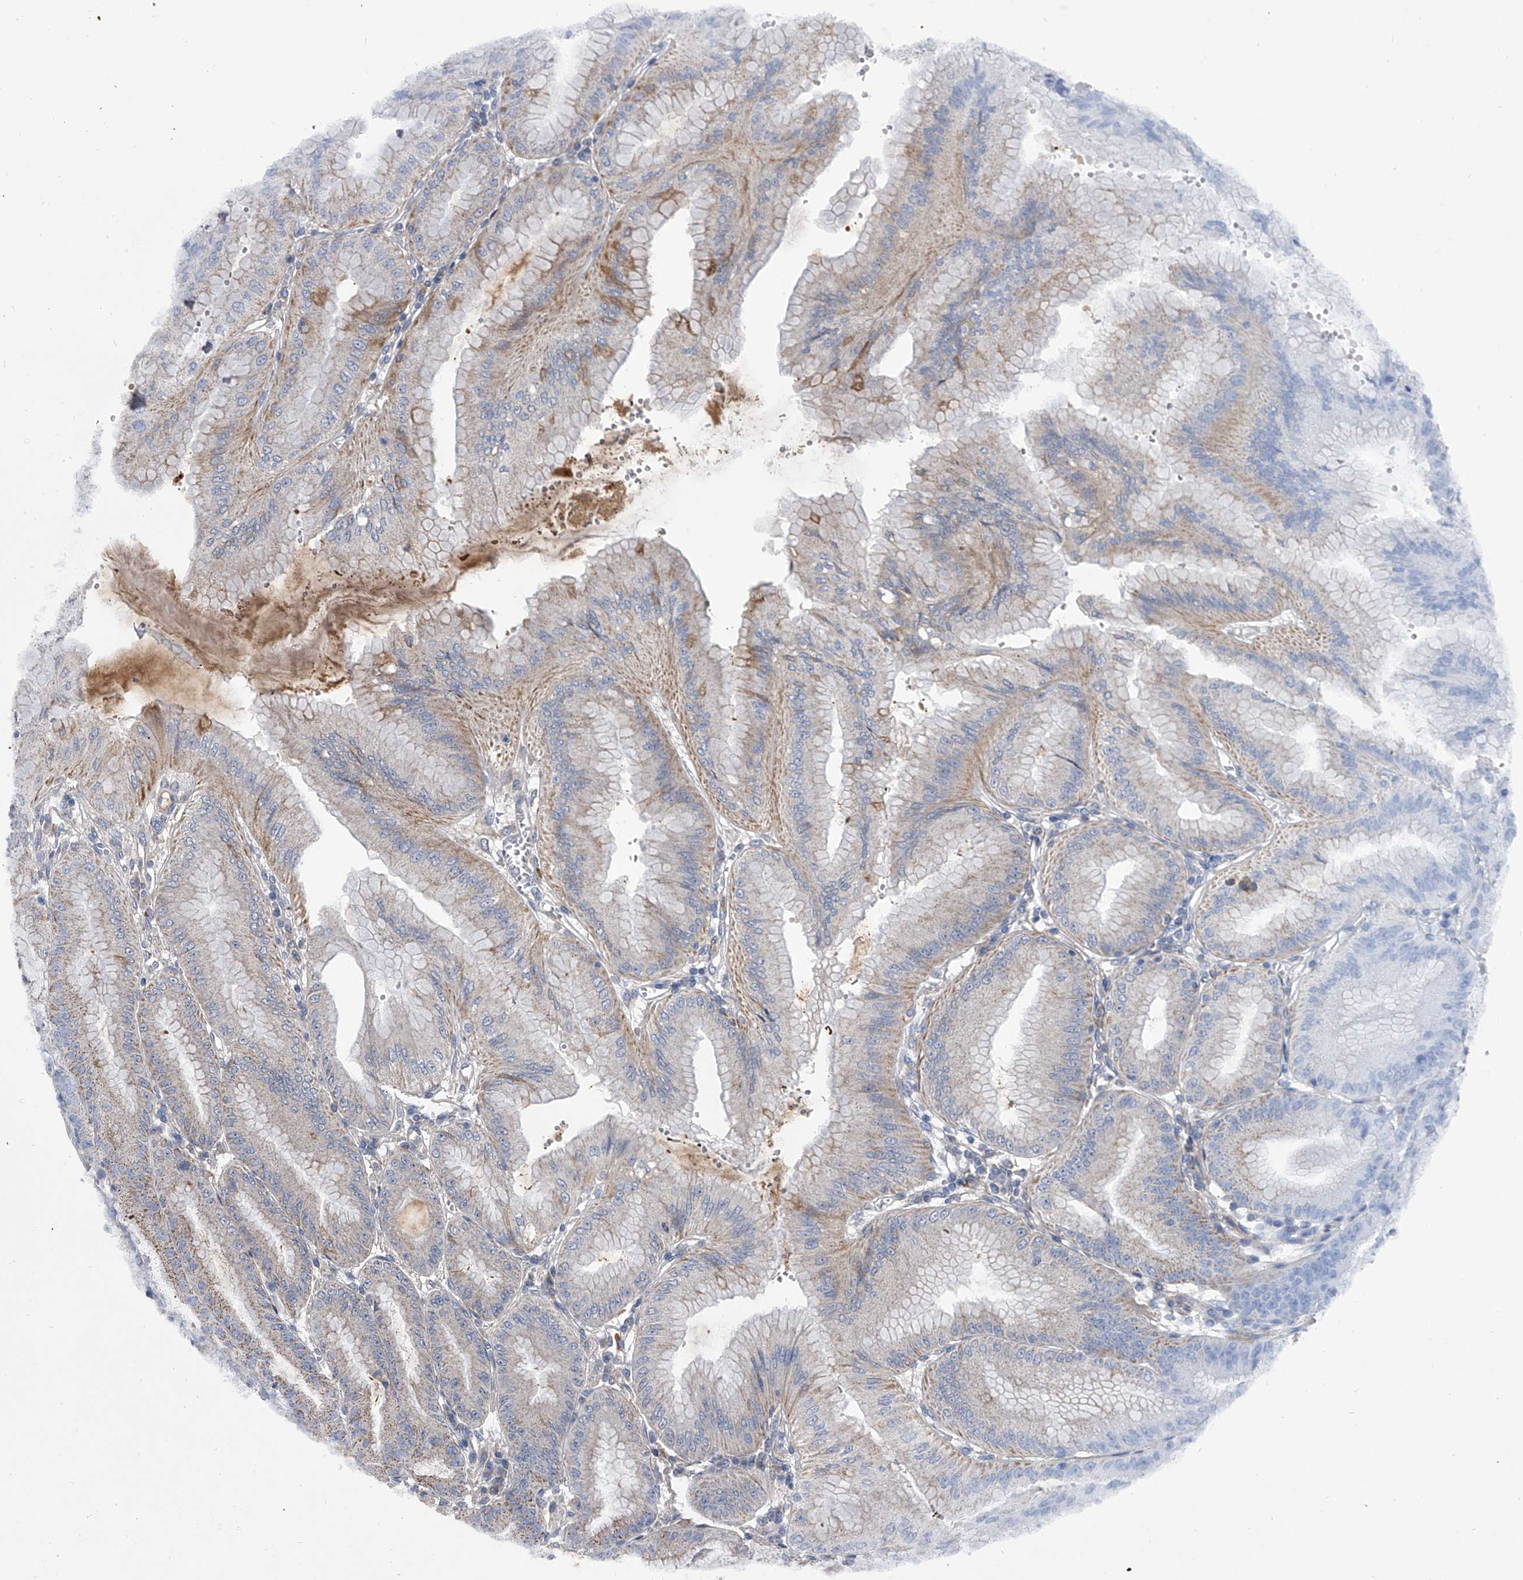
{"staining": {"intensity": "moderate", "quantity": "25%-75%", "location": "cytoplasmic/membranous"}, "tissue": "stomach", "cell_type": "Glandular cells", "image_type": "normal", "snomed": [{"axis": "morphology", "description": "Normal tissue, NOS"}, {"axis": "topography", "description": "Stomach, lower"}], "caption": "A brown stain shows moderate cytoplasmic/membranous staining of a protein in glandular cells of unremarkable stomach.", "gene": "NRP1", "patient": {"sex": "male", "age": 71}}